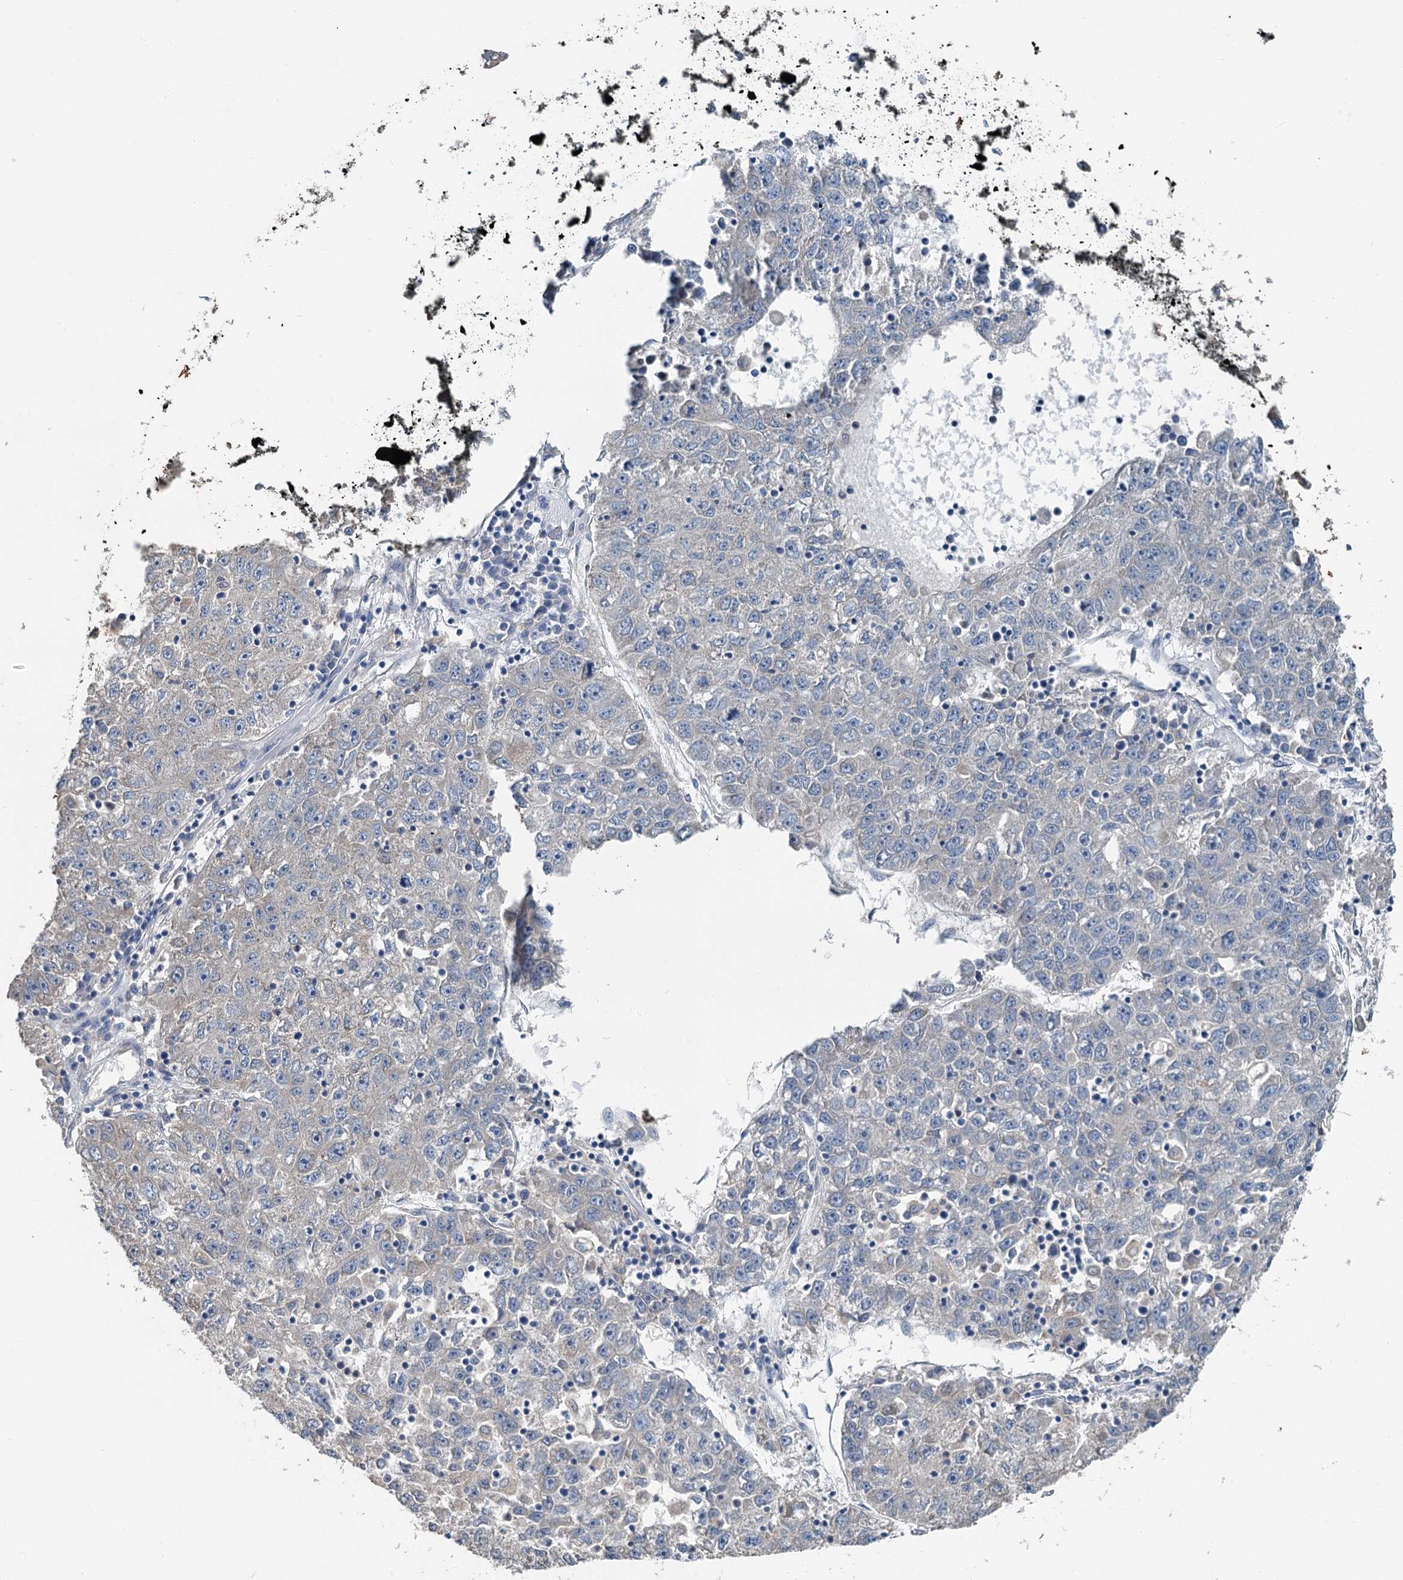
{"staining": {"intensity": "negative", "quantity": "none", "location": "none"}, "tissue": "liver cancer", "cell_type": "Tumor cells", "image_type": "cancer", "snomed": [{"axis": "morphology", "description": "Carcinoma, Hepatocellular, NOS"}, {"axis": "topography", "description": "Liver"}], "caption": "Immunohistochemical staining of hepatocellular carcinoma (liver) displays no significant expression in tumor cells. Nuclei are stained in blue.", "gene": "C6orf120", "patient": {"sex": "female", "age": 58}}